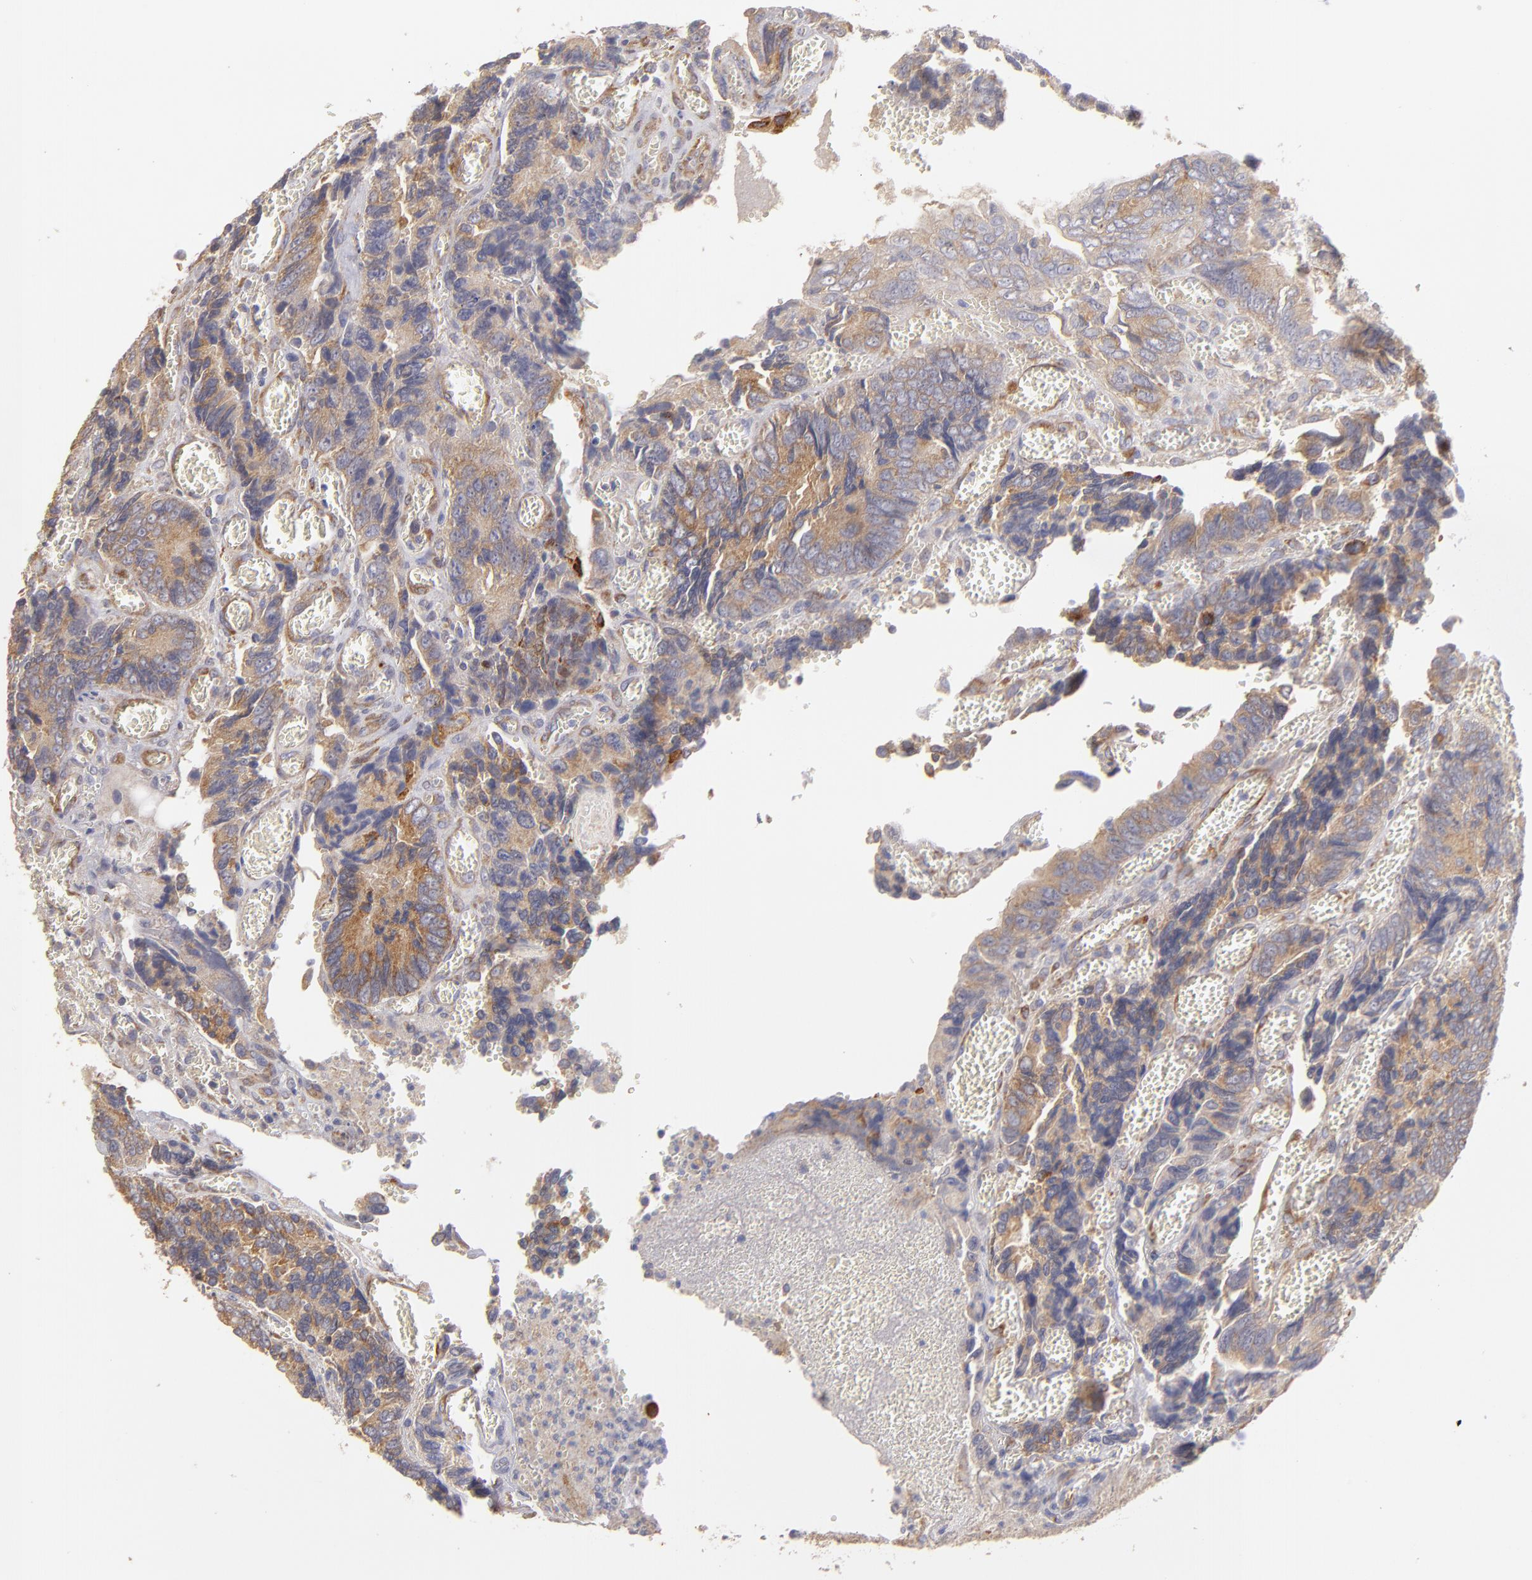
{"staining": {"intensity": "moderate", "quantity": ">75%", "location": "cytoplasmic/membranous"}, "tissue": "colorectal cancer", "cell_type": "Tumor cells", "image_type": "cancer", "snomed": [{"axis": "morphology", "description": "Adenocarcinoma, NOS"}, {"axis": "topography", "description": "Colon"}], "caption": "Brown immunohistochemical staining in human adenocarcinoma (colorectal) exhibits moderate cytoplasmic/membranous expression in about >75% of tumor cells. (Brightfield microscopy of DAB IHC at high magnification).", "gene": "ENTPD5", "patient": {"sex": "male", "age": 72}}